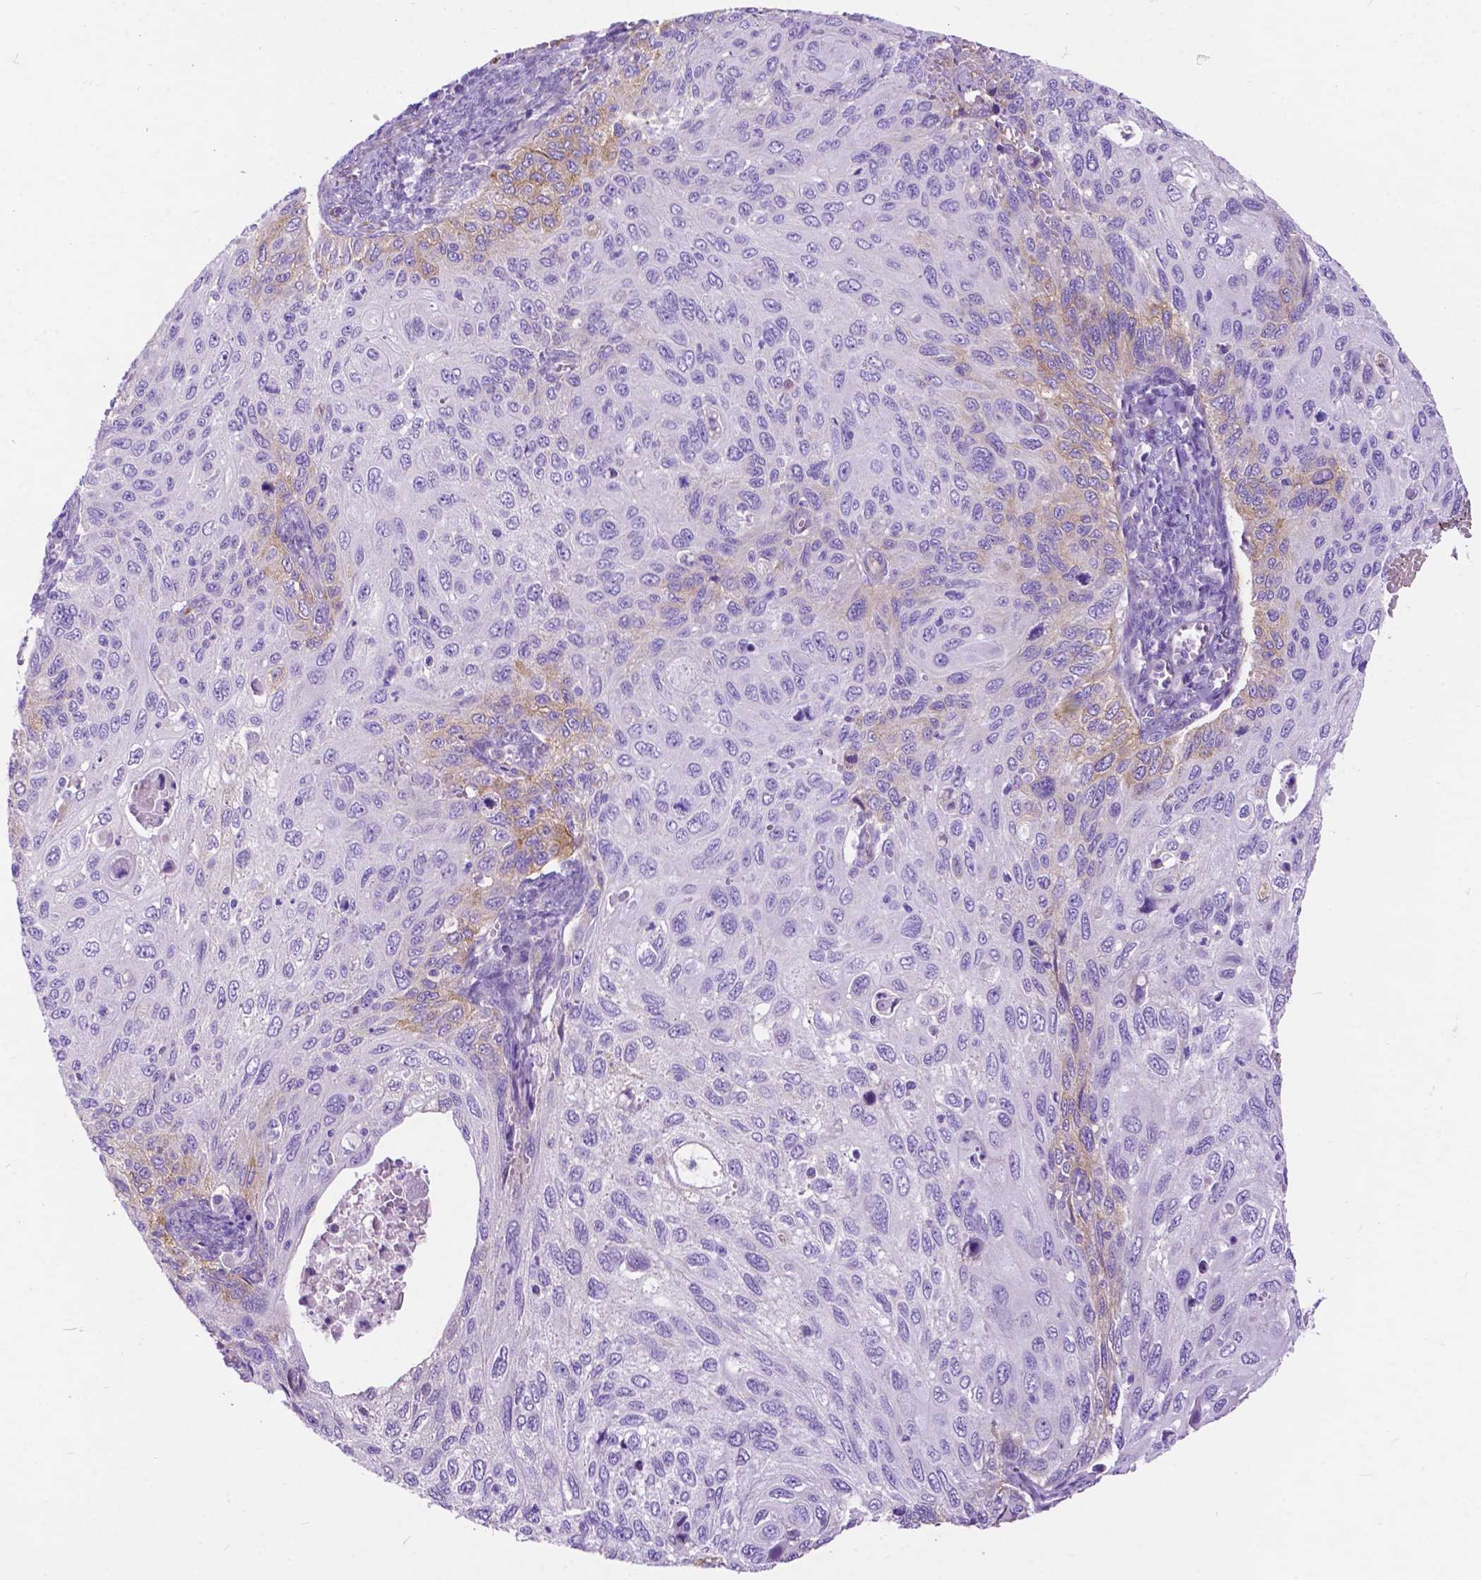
{"staining": {"intensity": "moderate", "quantity": "<25%", "location": "cytoplasmic/membranous"}, "tissue": "cervical cancer", "cell_type": "Tumor cells", "image_type": "cancer", "snomed": [{"axis": "morphology", "description": "Squamous cell carcinoma, NOS"}, {"axis": "topography", "description": "Cervix"}], "caption": "Human cervical squamous cell carcinoma stained with a protein marker shows moderate staining in tumor cells.", "gene": "PCDHA12", "patient": {"sex": "female", "age": 70}}